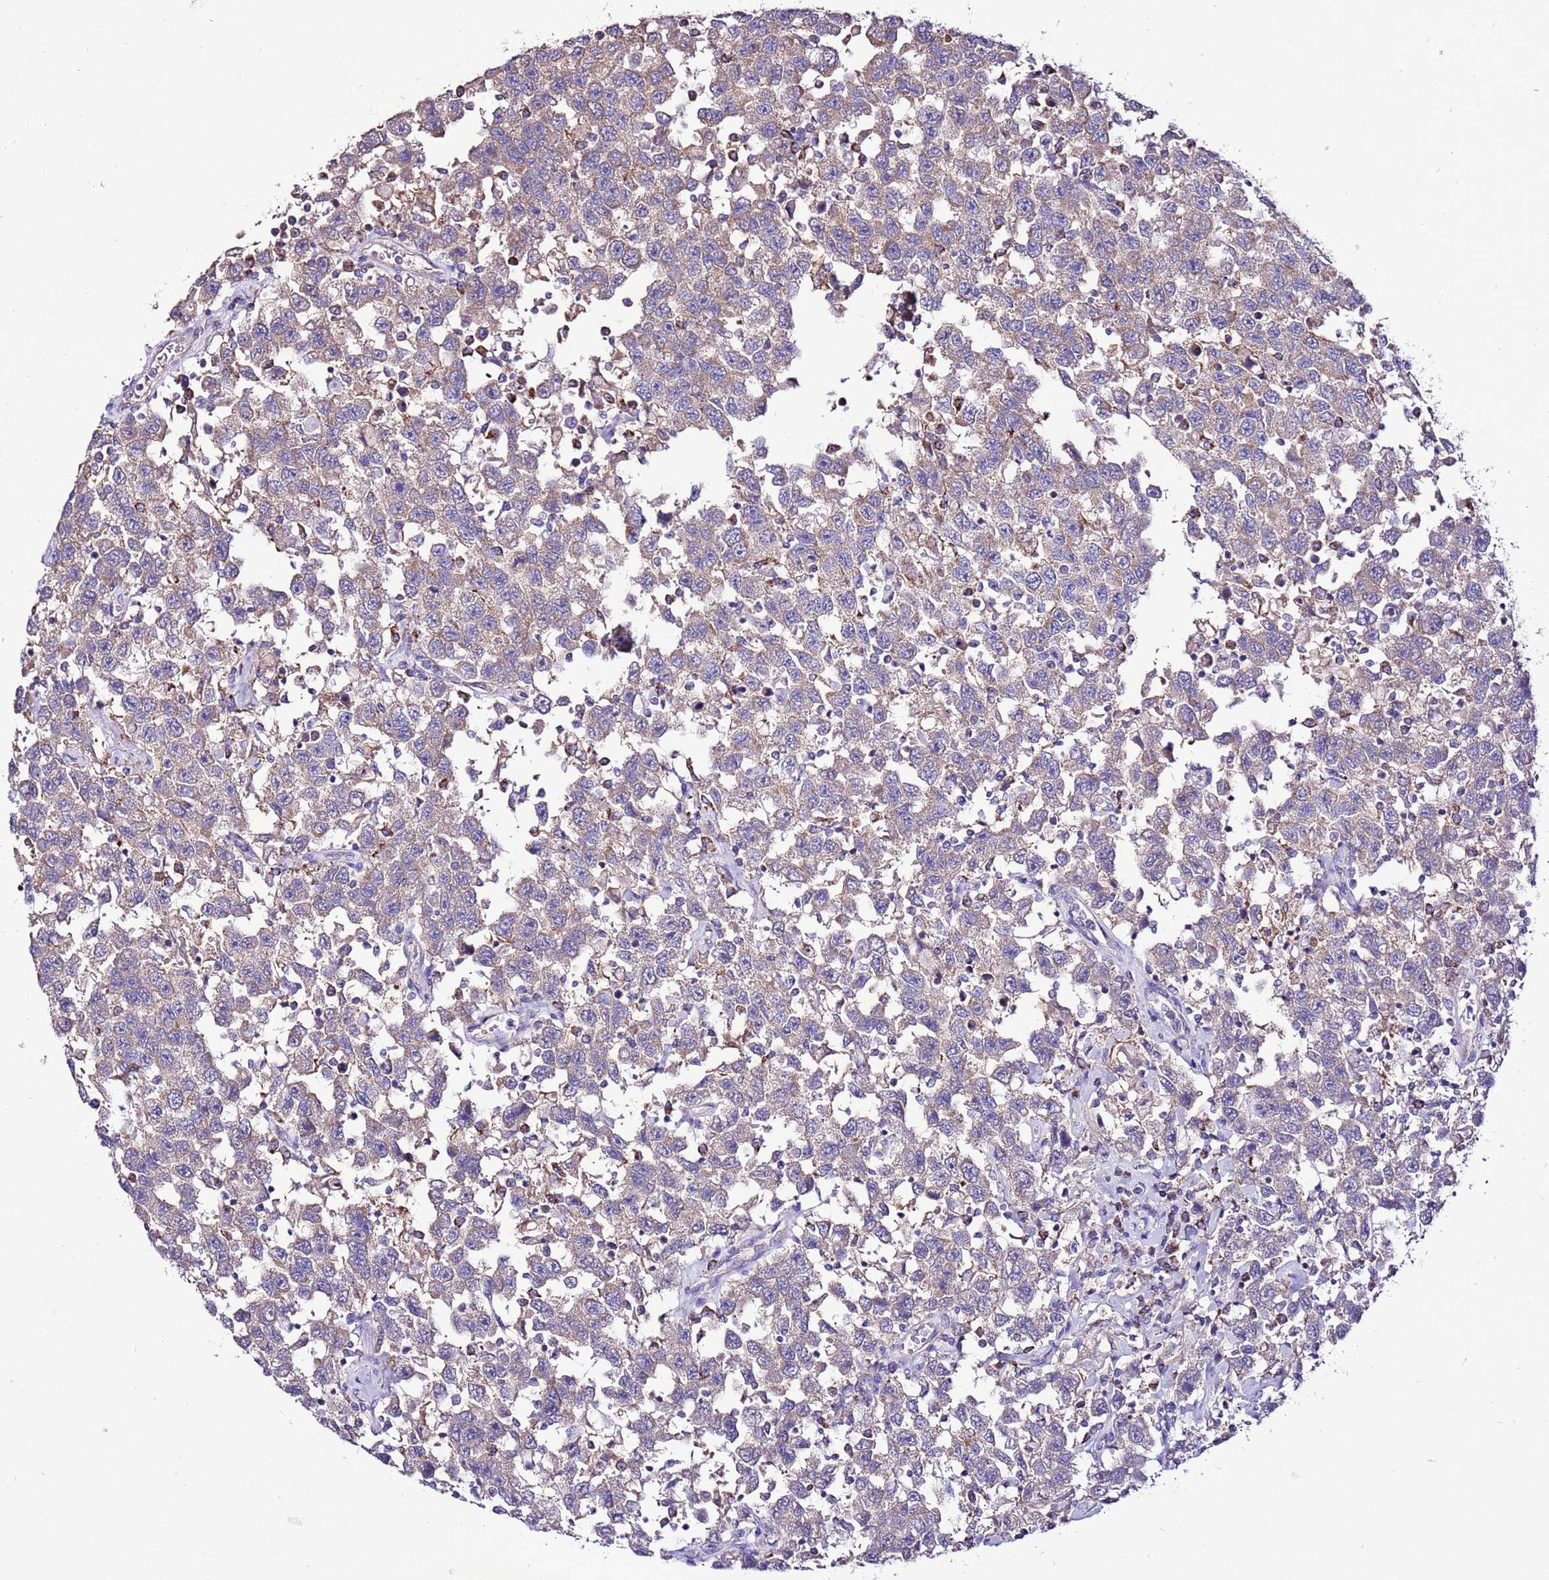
{"staining": {"intensity": "weak", "quantity": "25%-75%", "location": "cytoplasmic/membranous"}, "tissue": "testis cancer", "cell_type": "Tumor cells", "image_type": "cancer", "snomed": [{"axis": "morphology", "description": "Seminoma, NOS"}, {"axis": "topography", "description": "Testis"}], "caption": "Immunohistochemical staining of human seminoma (testis) shows low levels of weak cytoplasmic/membranous protein positivity in approximately 25%-75% of tumor cells.", "gene": "TMEM106C", "patient": {"sex": "male", "age": 41}}